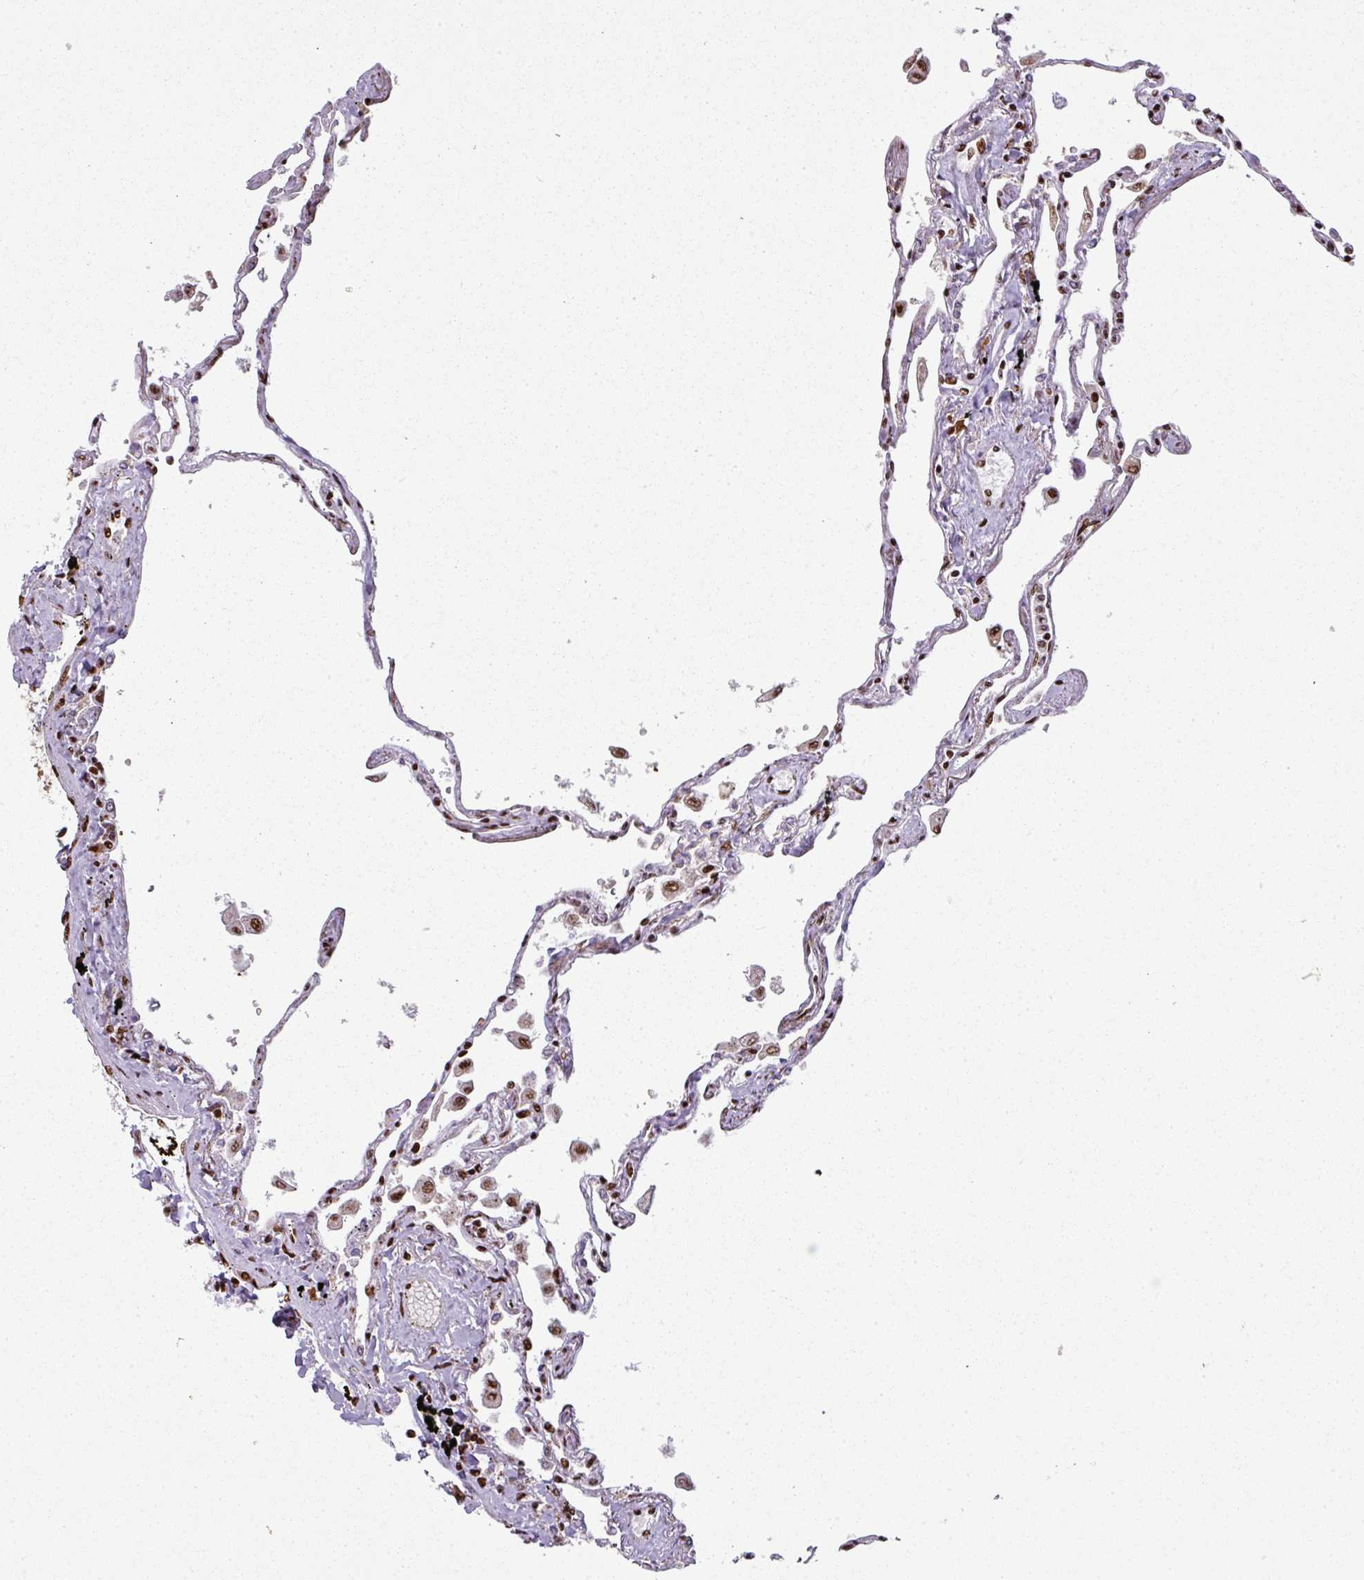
{"staining": {"intensity": "strong", "quantity": "25%-75%", "location": "nuclear"}, "tissue": "lung", "cell_type": "Alveolar cells", "image_type": "normal", "snomed": [{"axis": "morphology", "description": "Normal tissue, NOS"}, {"axis": "topography", "description": "Lung"}], "caption": "A histopathology image of lung stained for a protein demonstrates strong nuclear brown staining in alveolar cells. The protein of interest is stained brown, and the nuclei are stained in blue (DAB IHC with brightfield microscopy, high magnification).", "gene": "SIK3", "patient": {"sex": "female", "age": 67}}